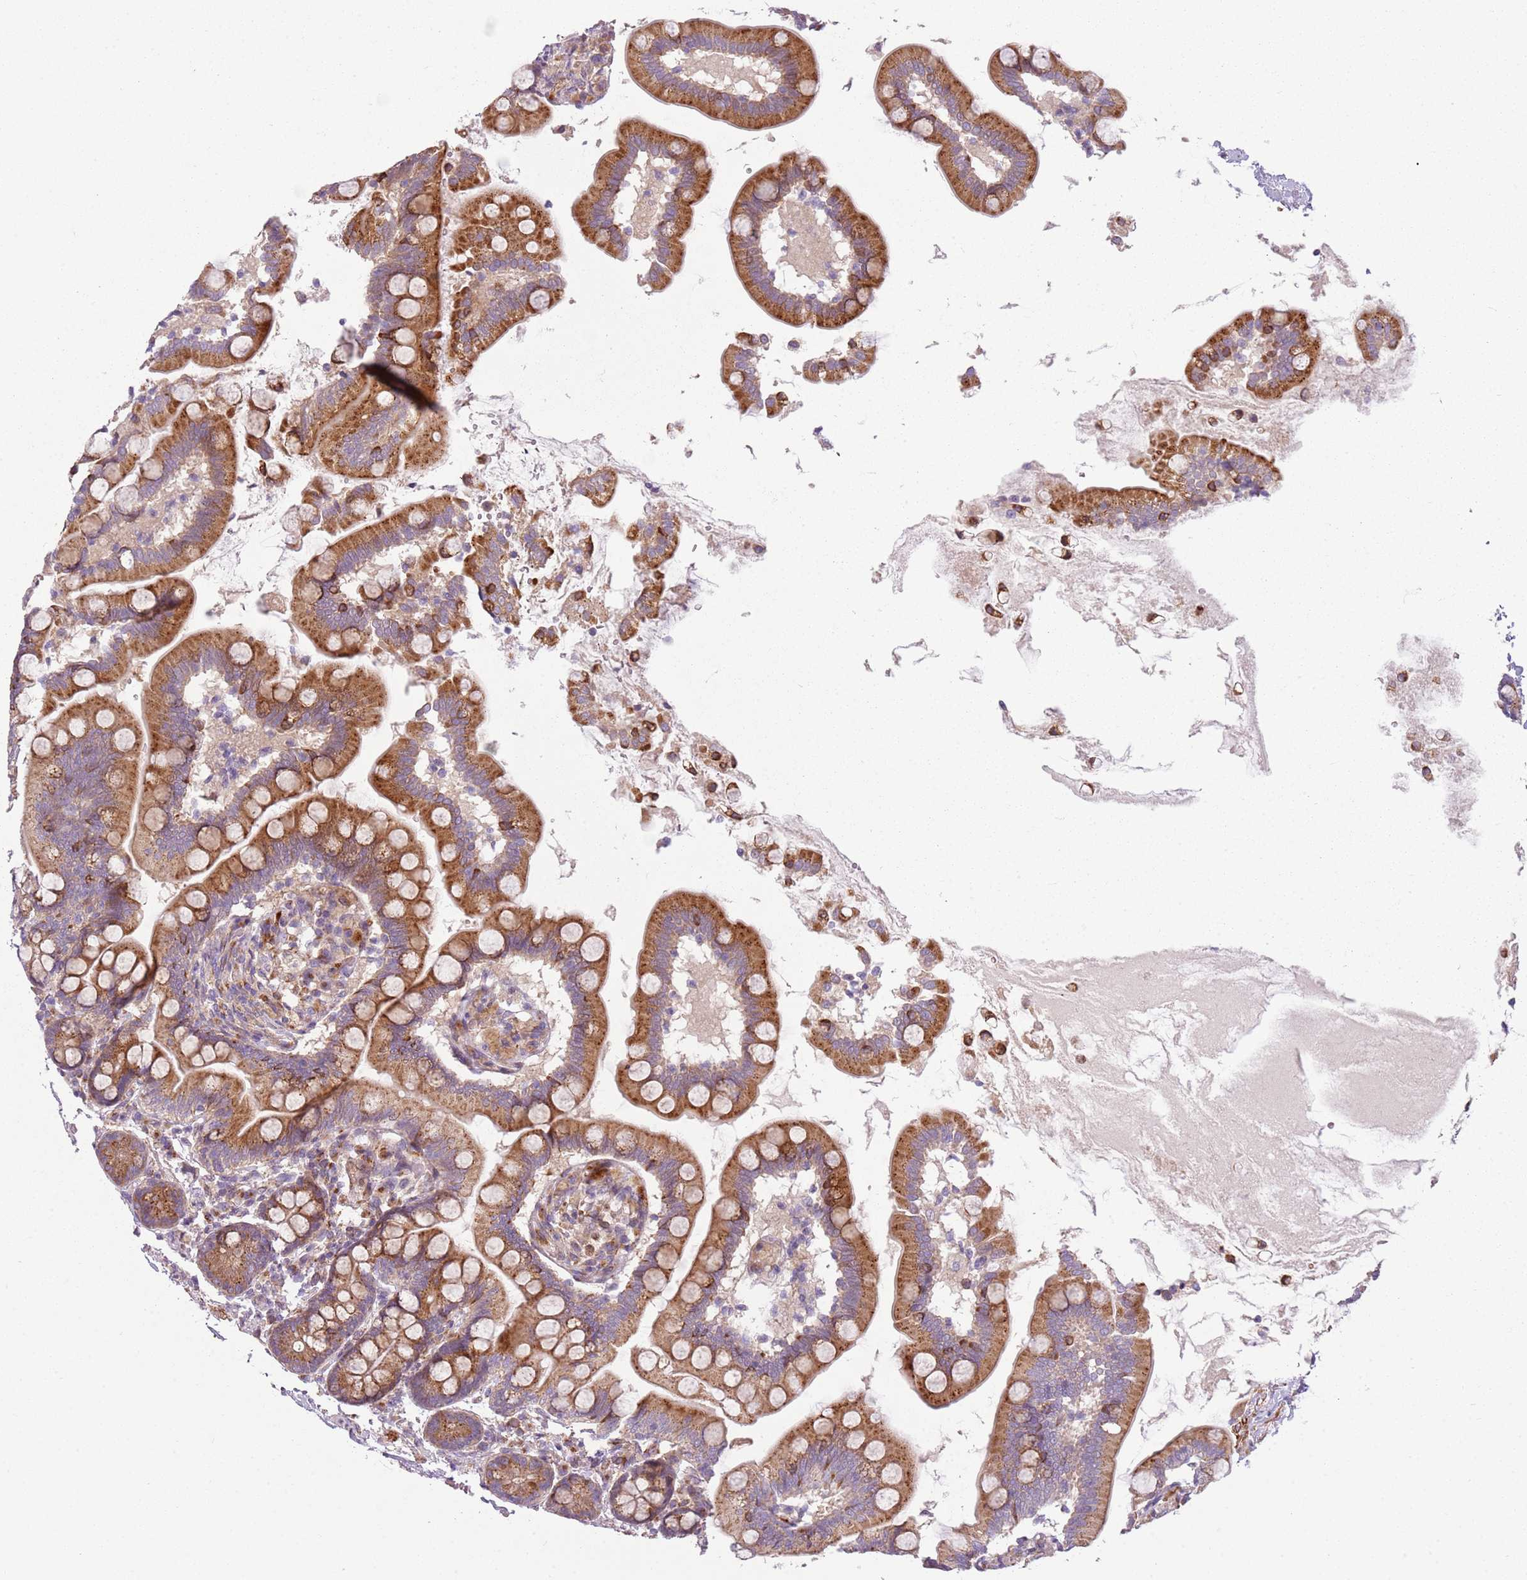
{"staining": {"intensity": "moderate", "quantity": ">75%", "location": "cytoplasmic/membranous"}, "tissue": "small intestine", "cell_type": "Glandular cells", "image_type": "normal", "snomed": [{"axis": "morphology", "description": "Normal tissue, NOS"}, {"axis": "topography", "description": "Small intestine"}], "caption": "An image showing moderate cytoplasmic/membranous staining in about >75% of glandular cells in normal small intestine, as visualized by brown immunohistochemical staining.", "gene": "PVRIG", "patient": {"sex": "female", "age": 64}}